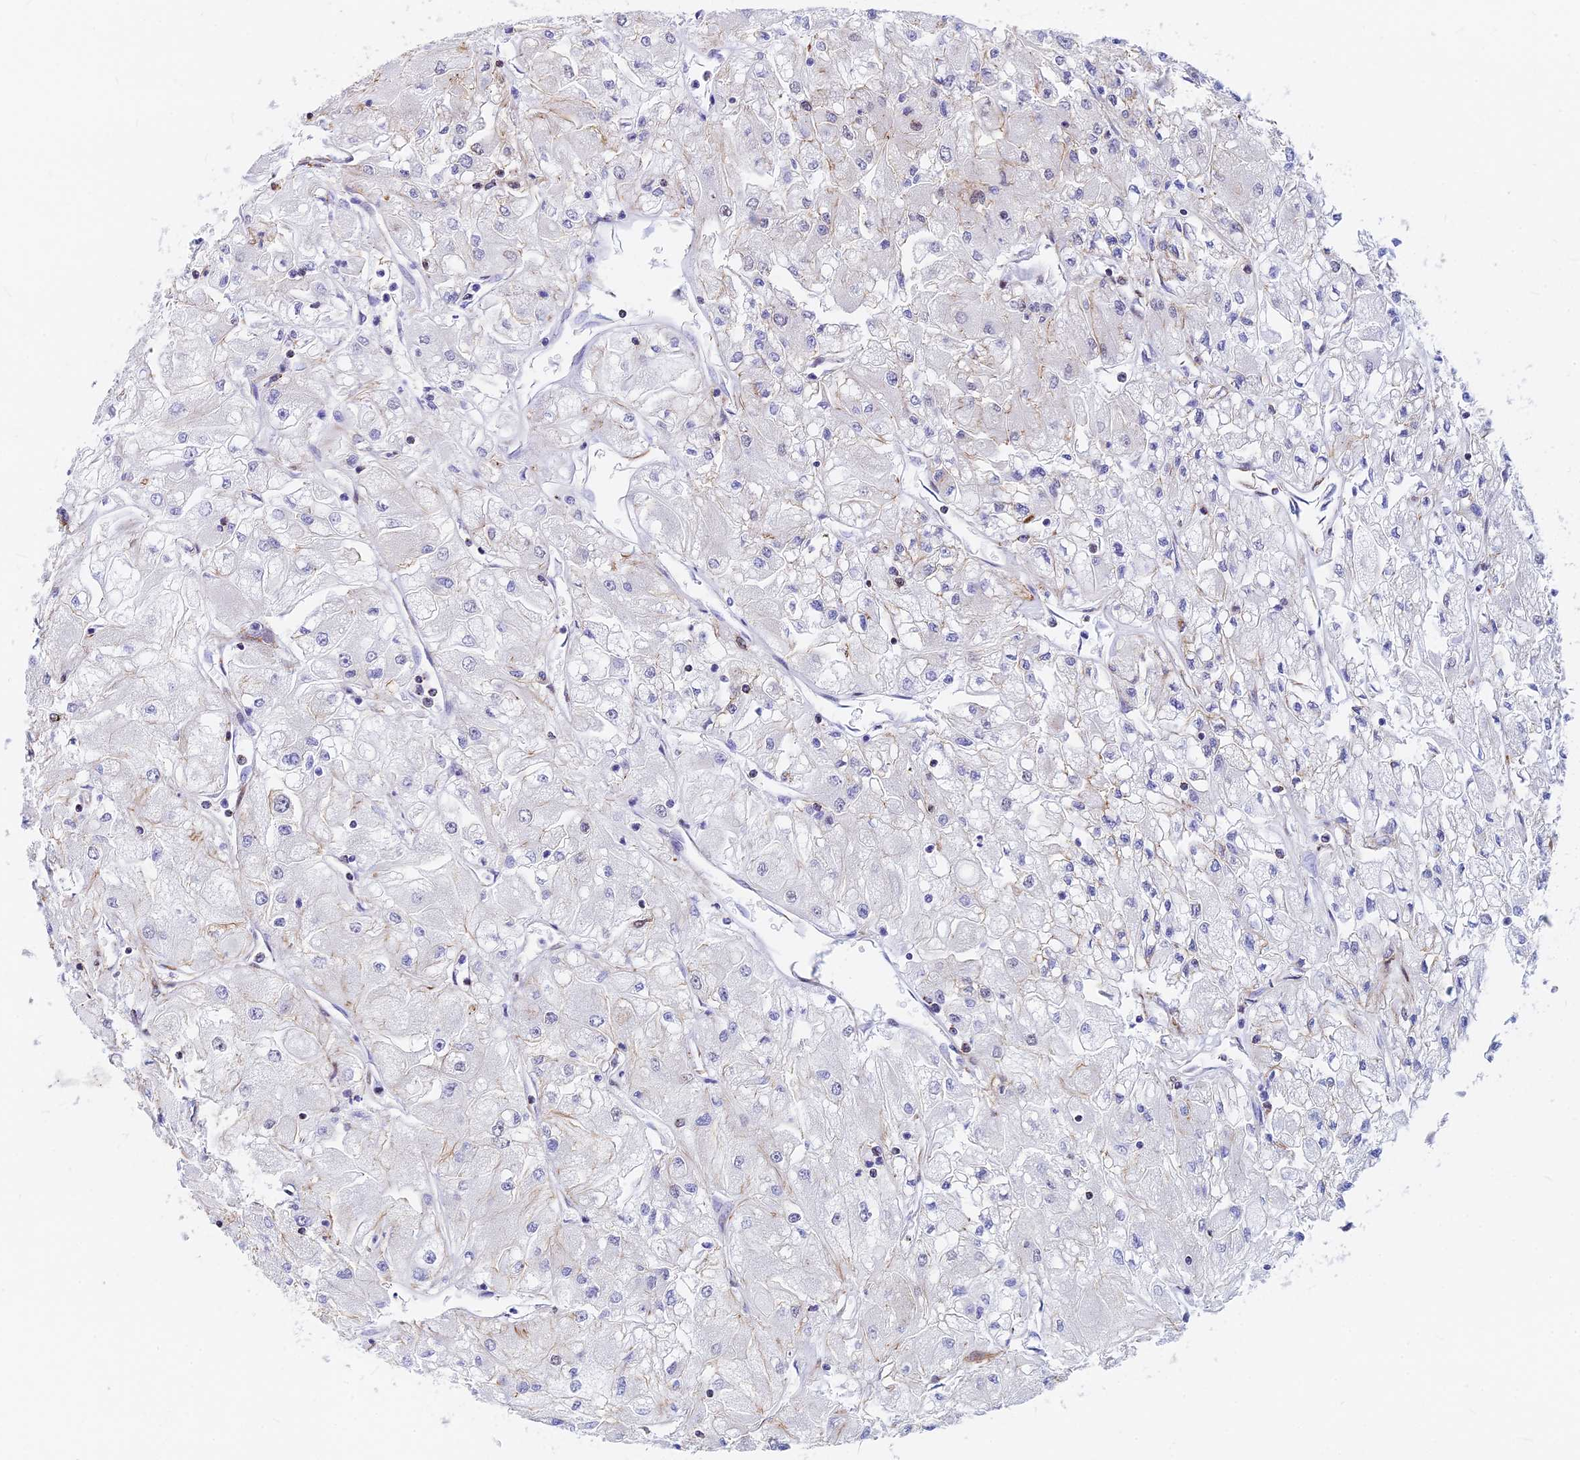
{"staining": {"intensity": "negative", "quantity": "none", "location": "none"}, "tissue": "renal cancer", "cell_type": "Tumor cells", "image_type": "cancer", "snomed": [{"axis": "morphology", "description": "Adenocarcinoma, NOS"}, {"axis": "topography", "description": "Kidney"}], "caption": "Tumor cells show no significant protein staining in renal cancer.", "gene": "VSTM2L", "patient": {"sex": "male", "age": 80}}